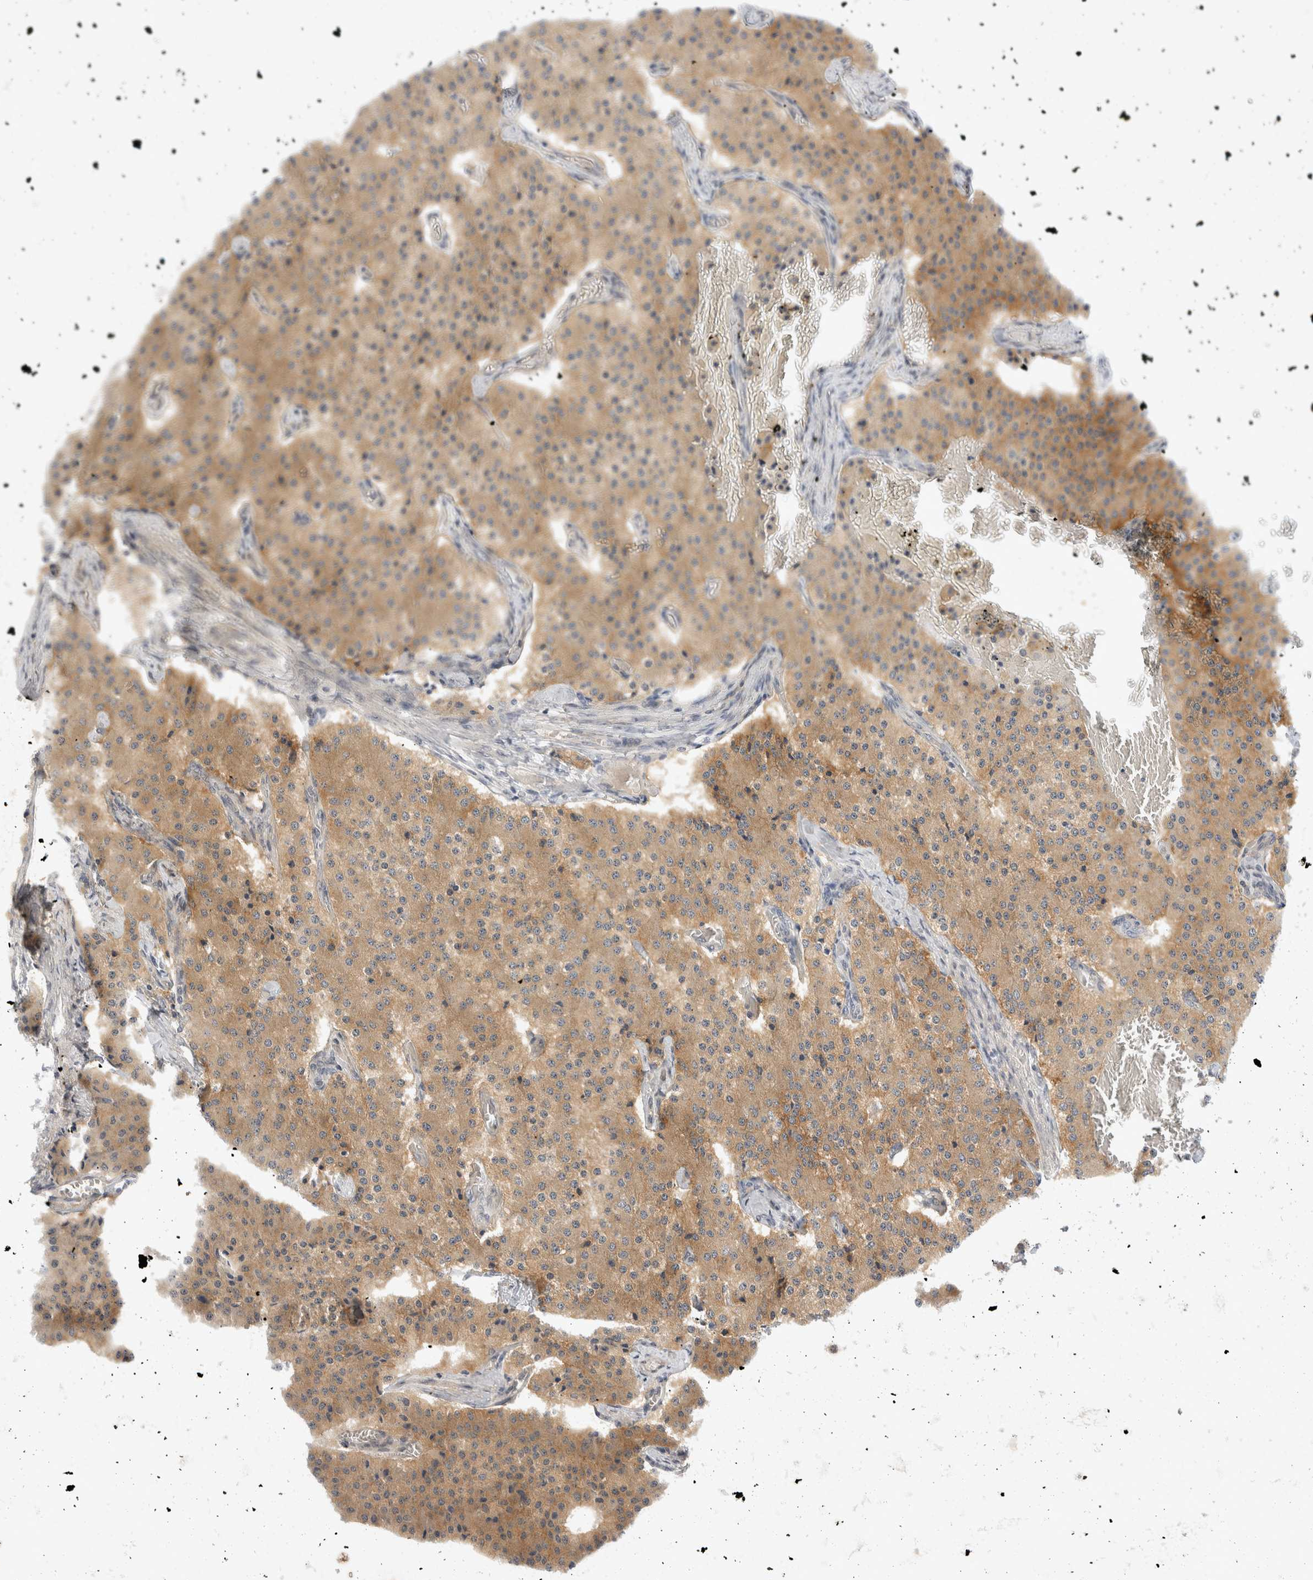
{"staining": {"intensity": "moderate", "quantity": ">75%", "location": "cytoplasmic/membranous"}, "tissue": "carcinoid", "cell_type": "Tumor cells", "image_type": "cancer", "snomed": [{"axis": "morphology", "description": "Carcinoid, malignant, NOS"}, {"axis": "topography", "description": "Colon"}], "caption": "Brown immunohistochemical staining in carcinoid displays moderate cytoplasmic/membranous expression in about >75% of tumor cells.", "gene": "TOM1L2", "patient": {"sex": "female", "age": 52}}